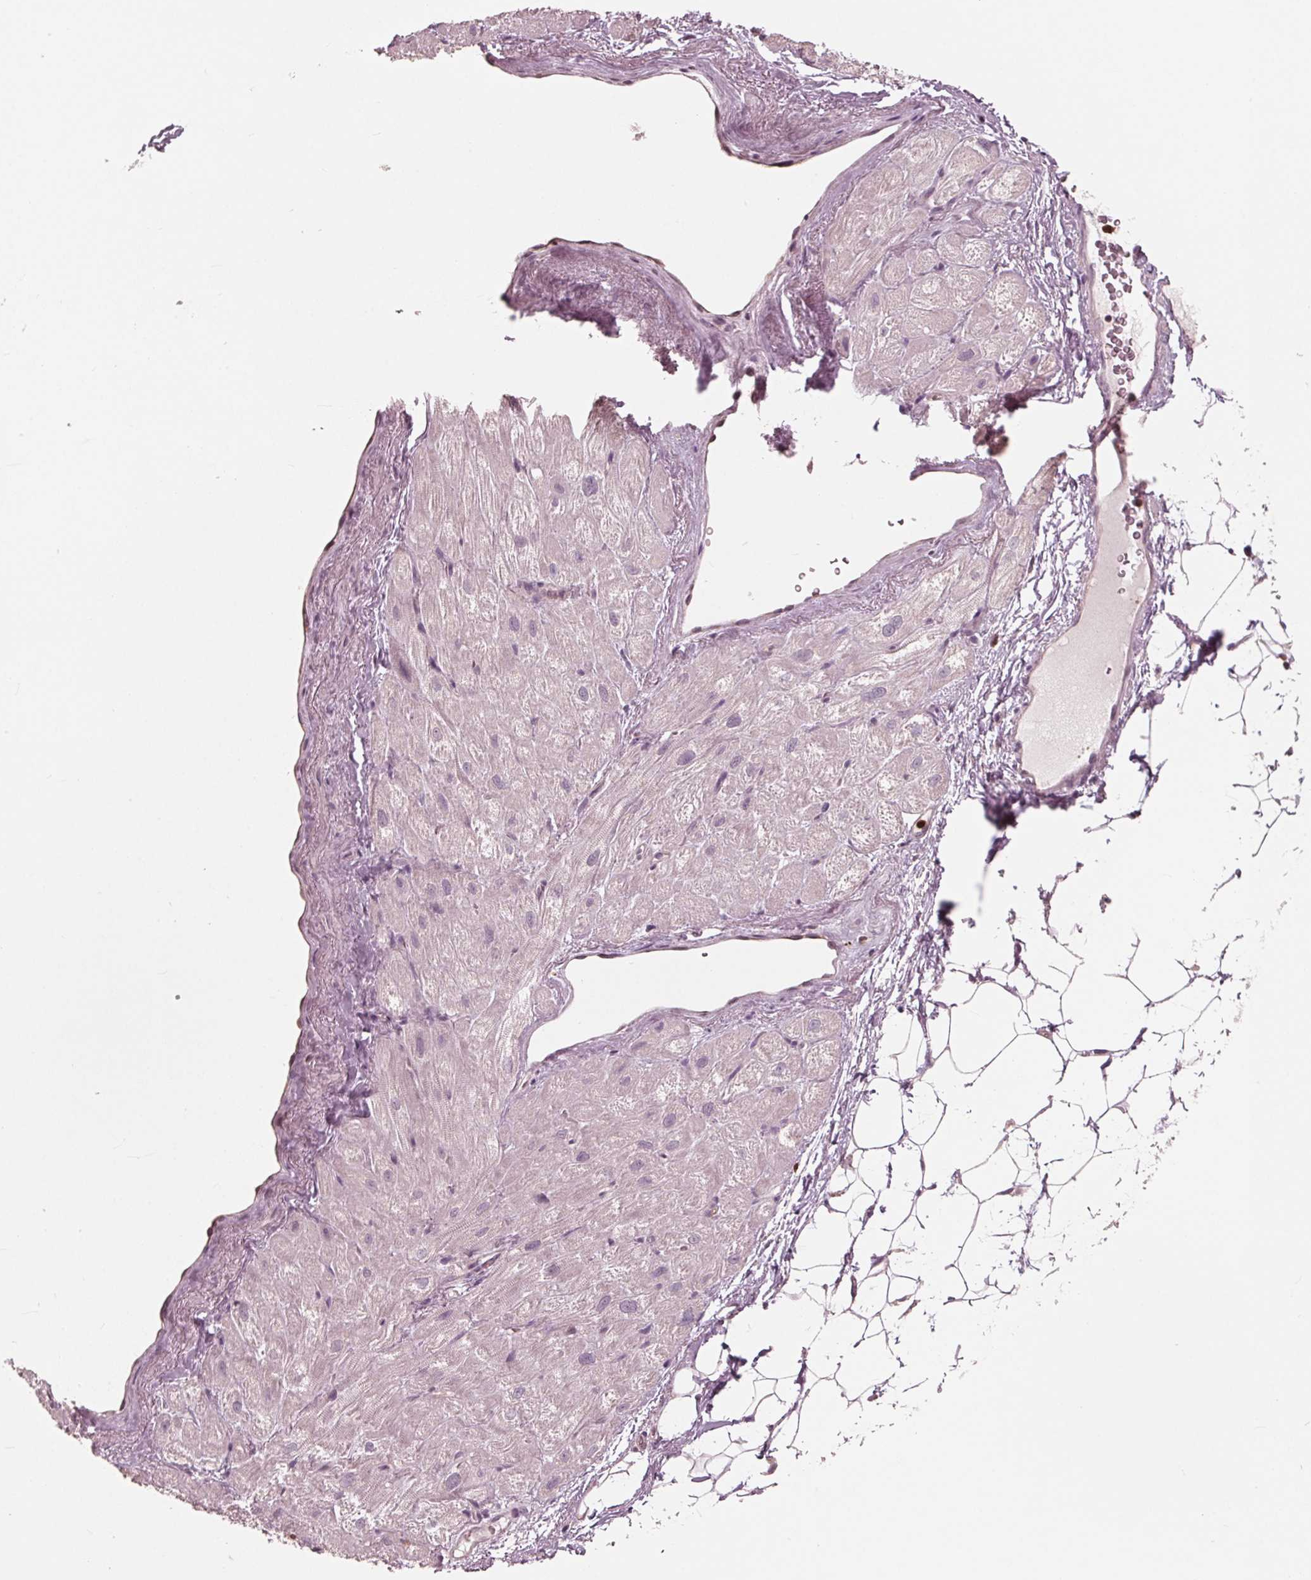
{"staining": {"intensity": "negative", "quantity": "none", "location": "none"}, "tissue": "heart muscle", "cell_type": "Cardiomyocytes", "image_type": "normal", "snomed": [{"axis": "morphology", "description": "Normal tissue, NOS"}, {"axis": "topography", "description": "Heart"}], "caption": "Immunohistochemistry micrograph of unremarkable human heart muscle stained for a protein (brown), which demonstrates no staining in cardiomyocytes.", "gene": "ING3", "patient": {"sex": "female", "age": 69}}